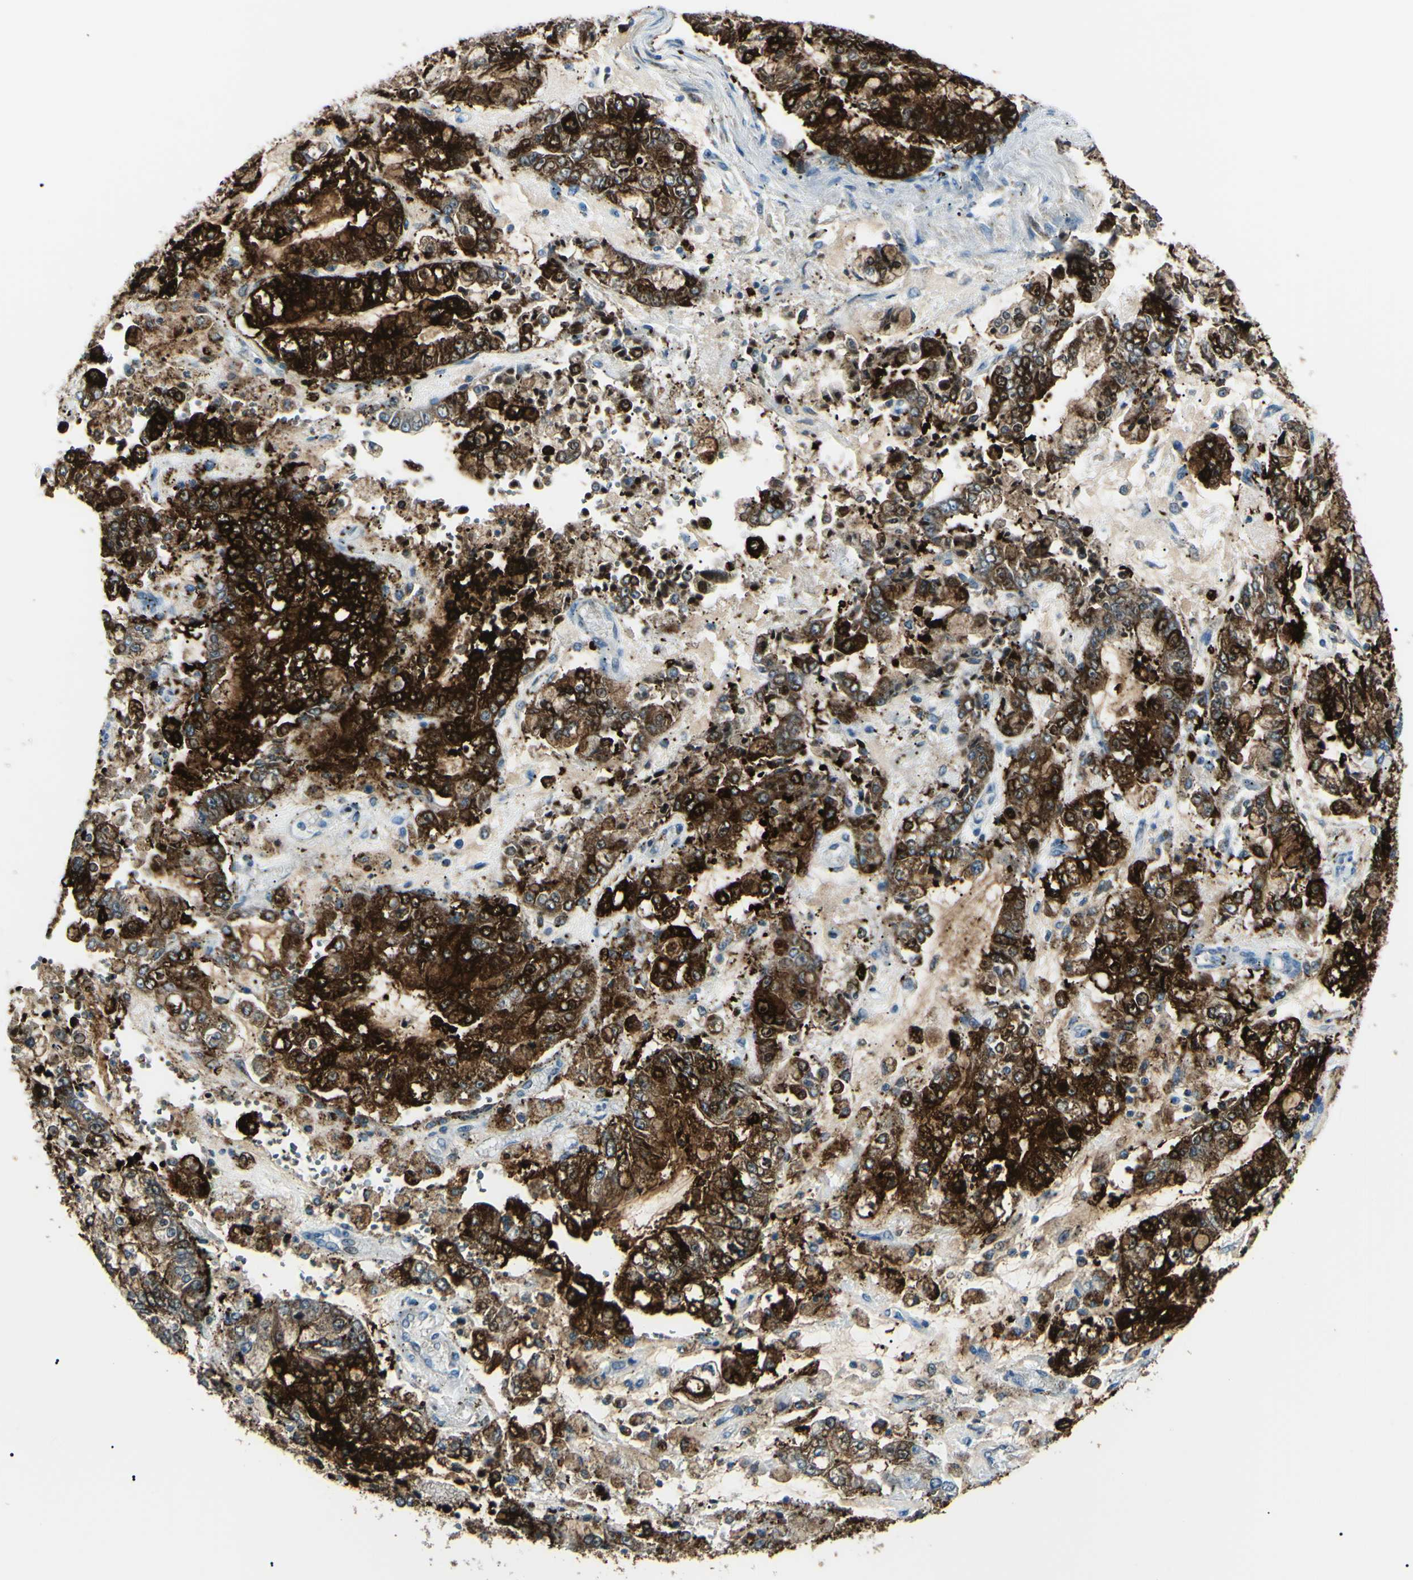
{"staining": {"intensity": "strong", "quantity": ">75%", "location": "cytoplasmic/membranous"}, "tissue": "stomach cancer", "cell_type": "Tumor cells", "image_type": "cancer", "snomed": [{"axis": "morphology", "description": "Adenocarcinoma, NOS"}, {"axis": "topography", "description": "Stomach"}], "caption": "This photomicrograph shows immunohistochemistry staining of human stomach cancer (adenocarcinoma), with high strong cytoplasmic/membranous expression in approximately >75% of tumor cells.", "gene": "CA2", "patient": {"sex": "male", "age": 76}}